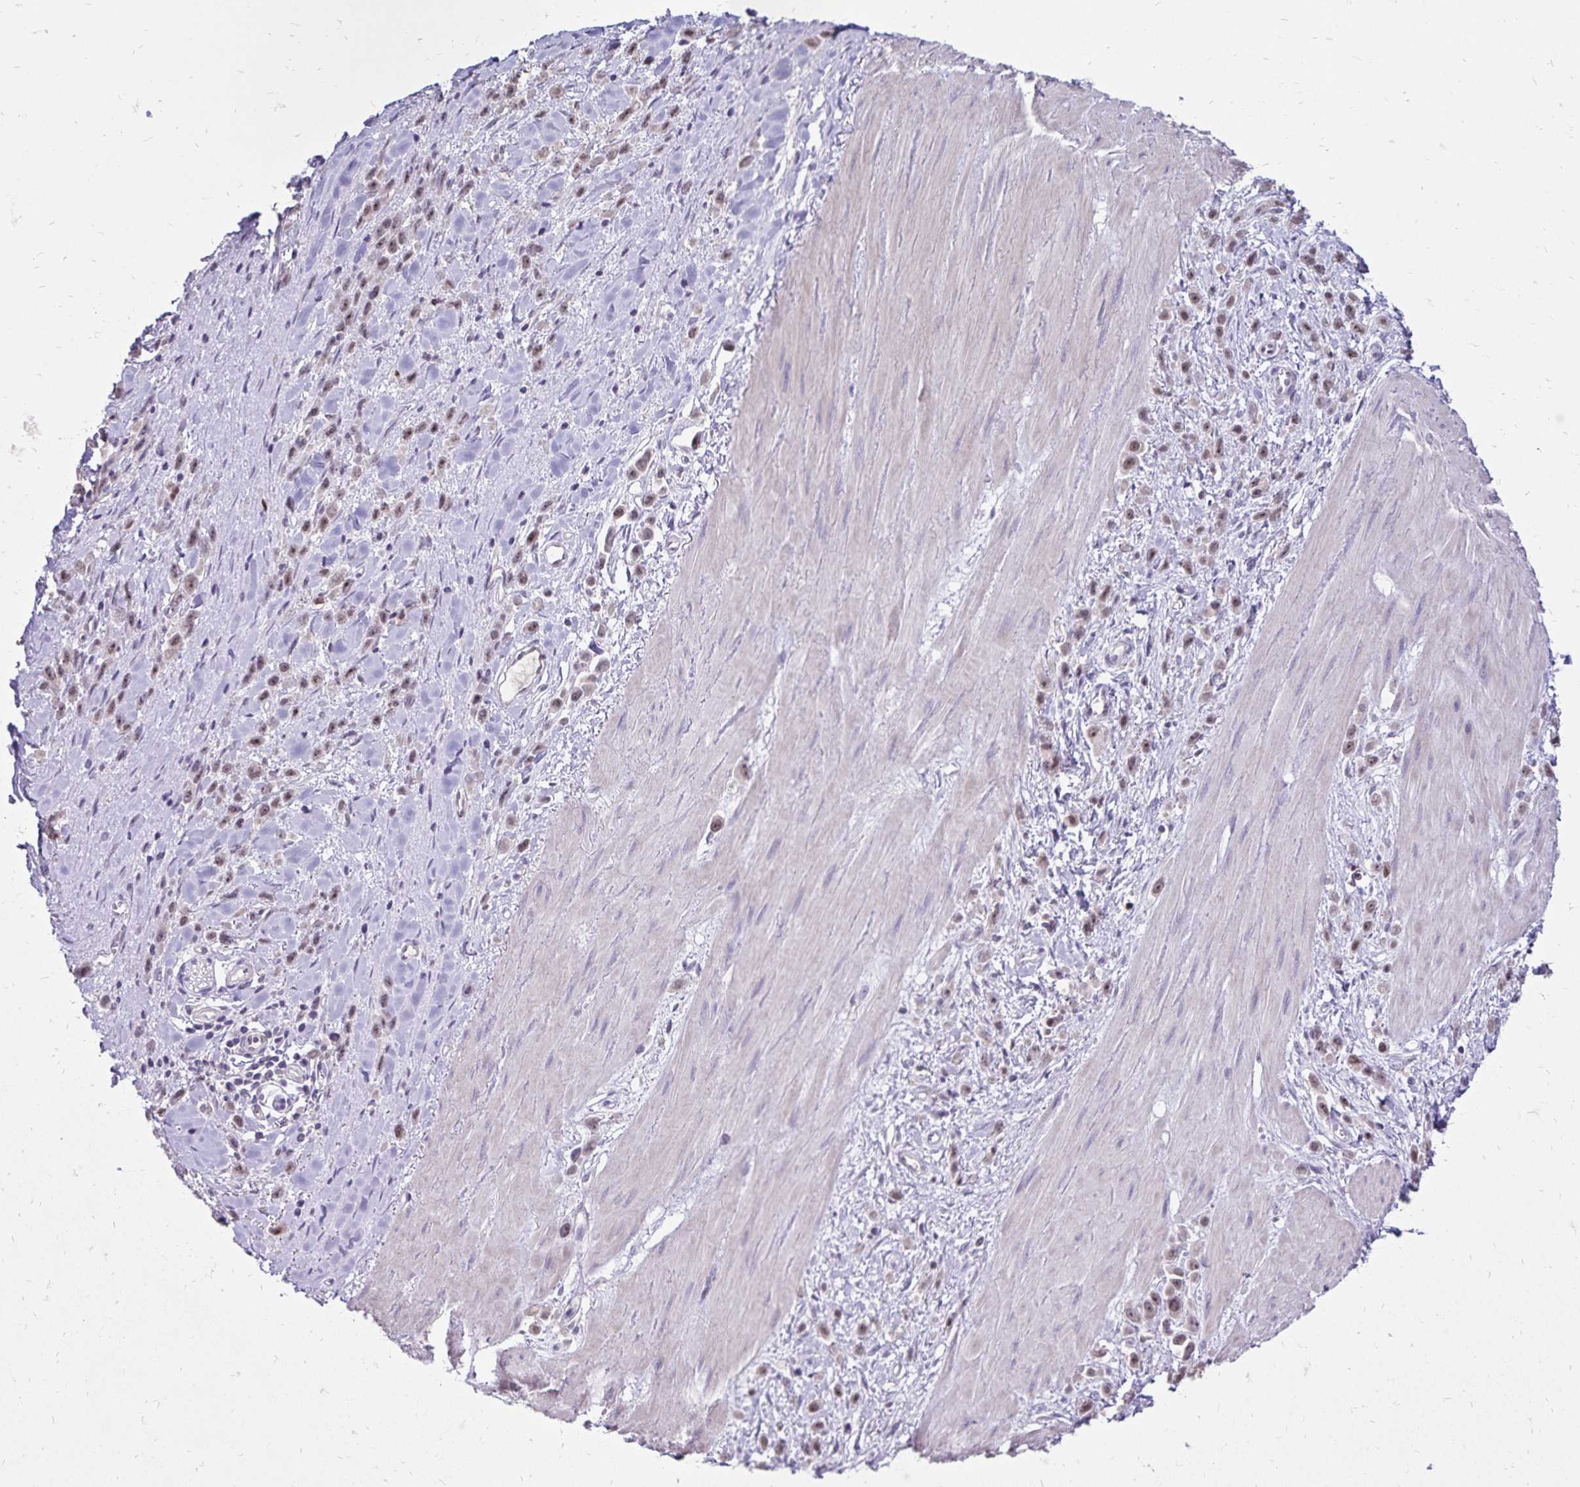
{"staining": {"intensity": "weak", "quantity": ">75%", "location": "nuclear"}, "tissue": "stomach cancer", "cell_type": "Tumor cells", "image_type": "cancer", "snomed": [{"axis": "morphology", "description": "Adenocarcinoma, NOS"}, {"axis": "topography", "description": "Stomach"}], "caption": "Human stomach cancer (adenocarcinoma) stained with a protein marker reveals weak staining in tumor cells.", "gene": "POLB", "patient": {"sex": "male", "age": 47}}